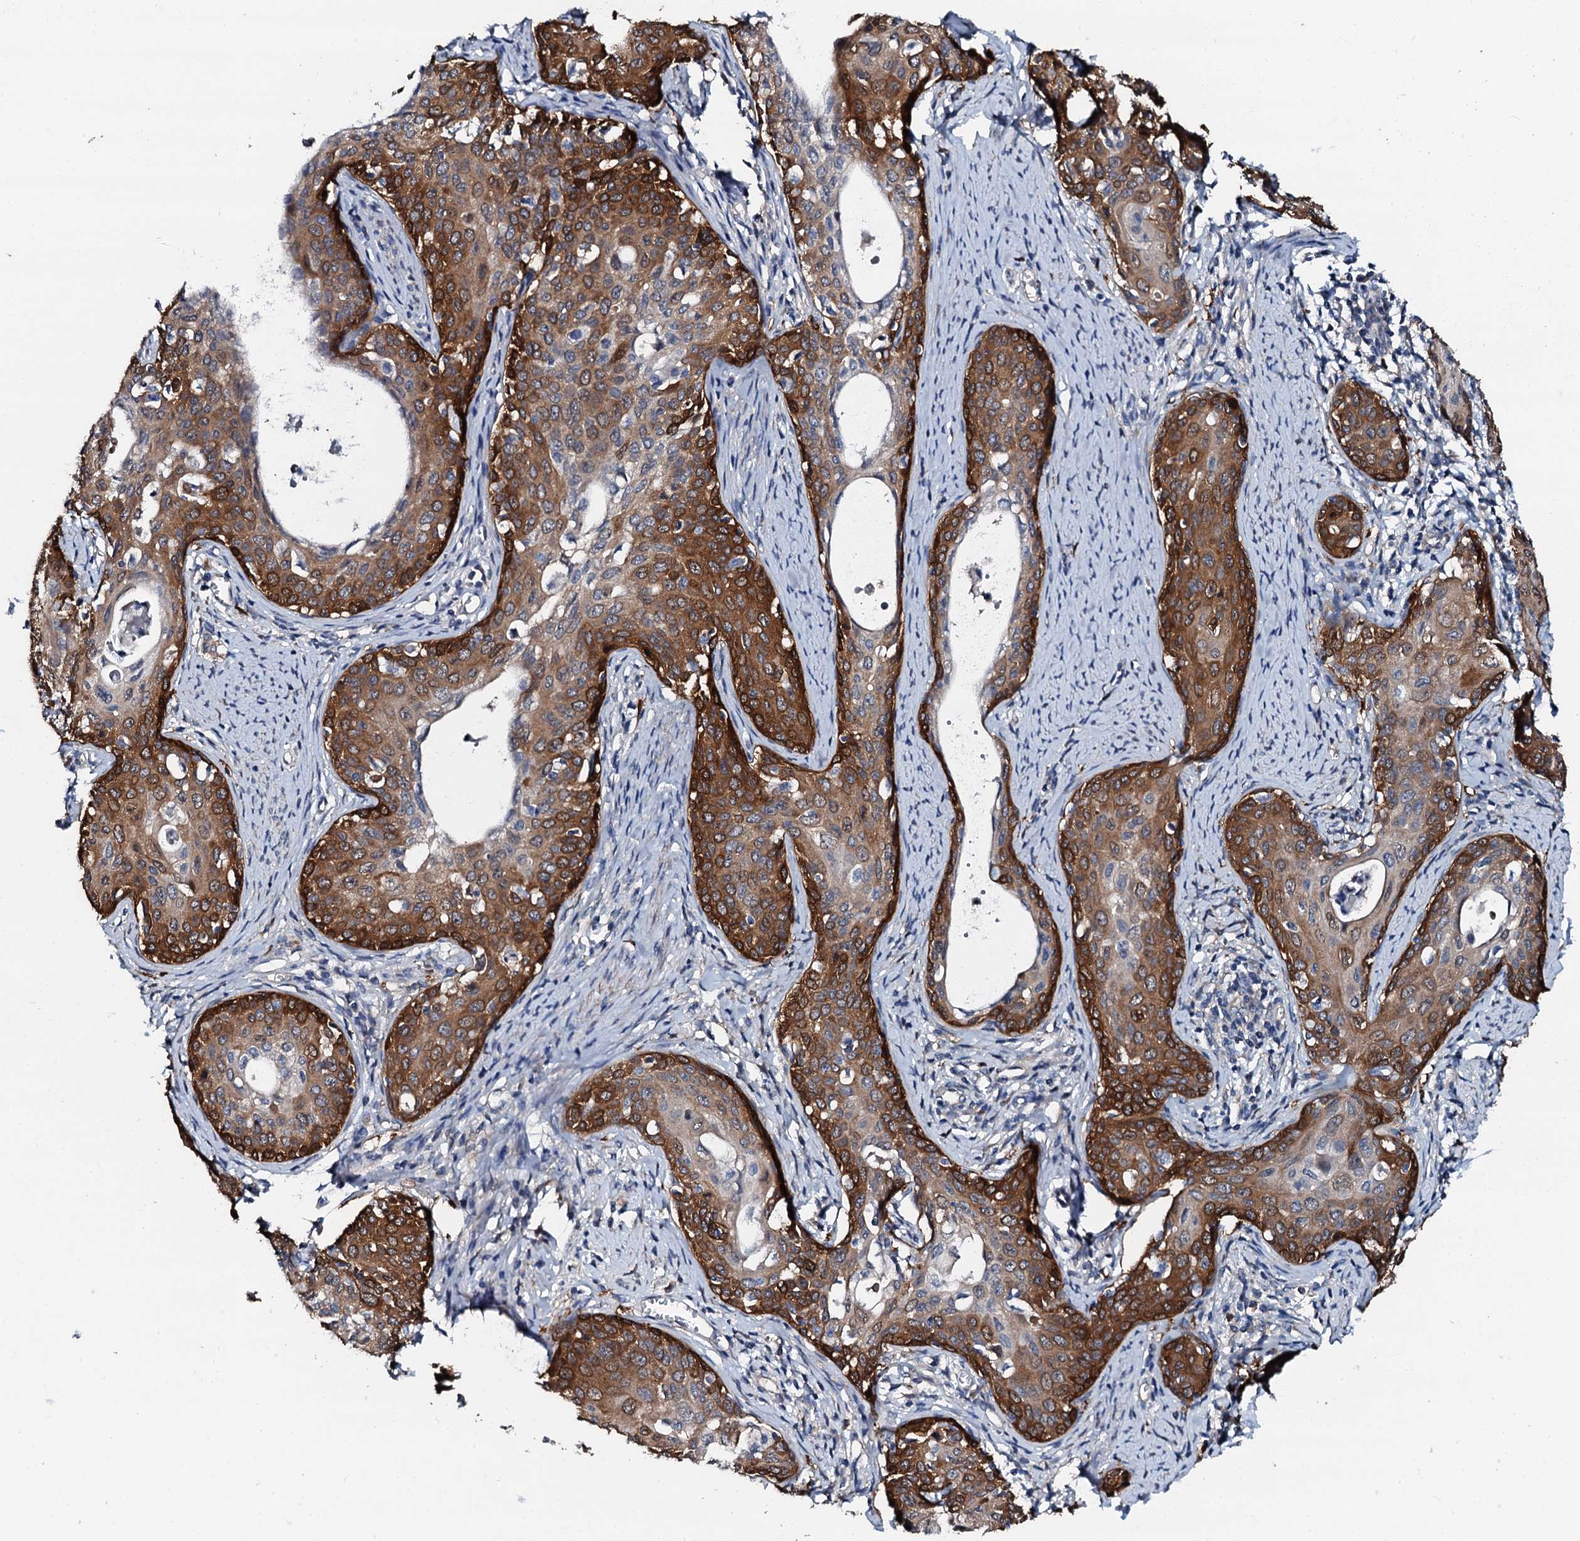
{"staining": {"intensity": "strong", "quantity": ">75%", "location": "cytoplasmic/membranous"}, "tissue": "cervical cancer", "cell_type": "Tumor cells", "image_type": "cancer", "snomed": [{"axis": "morphology", "description": "Squamous cell carcinoma, NOS"}, {"axis": "topography", "description": "Cervix"}], "caption": "The histopathology image exhibits immunohistochemical staining of cervical cancer (squamous cell carcinoma). There is strong cytoplasmic/membranous staining is seen in about >75% of tumor cells.", "gene": "GFOD2", "patient": {"sex": "female", "age": 52}}